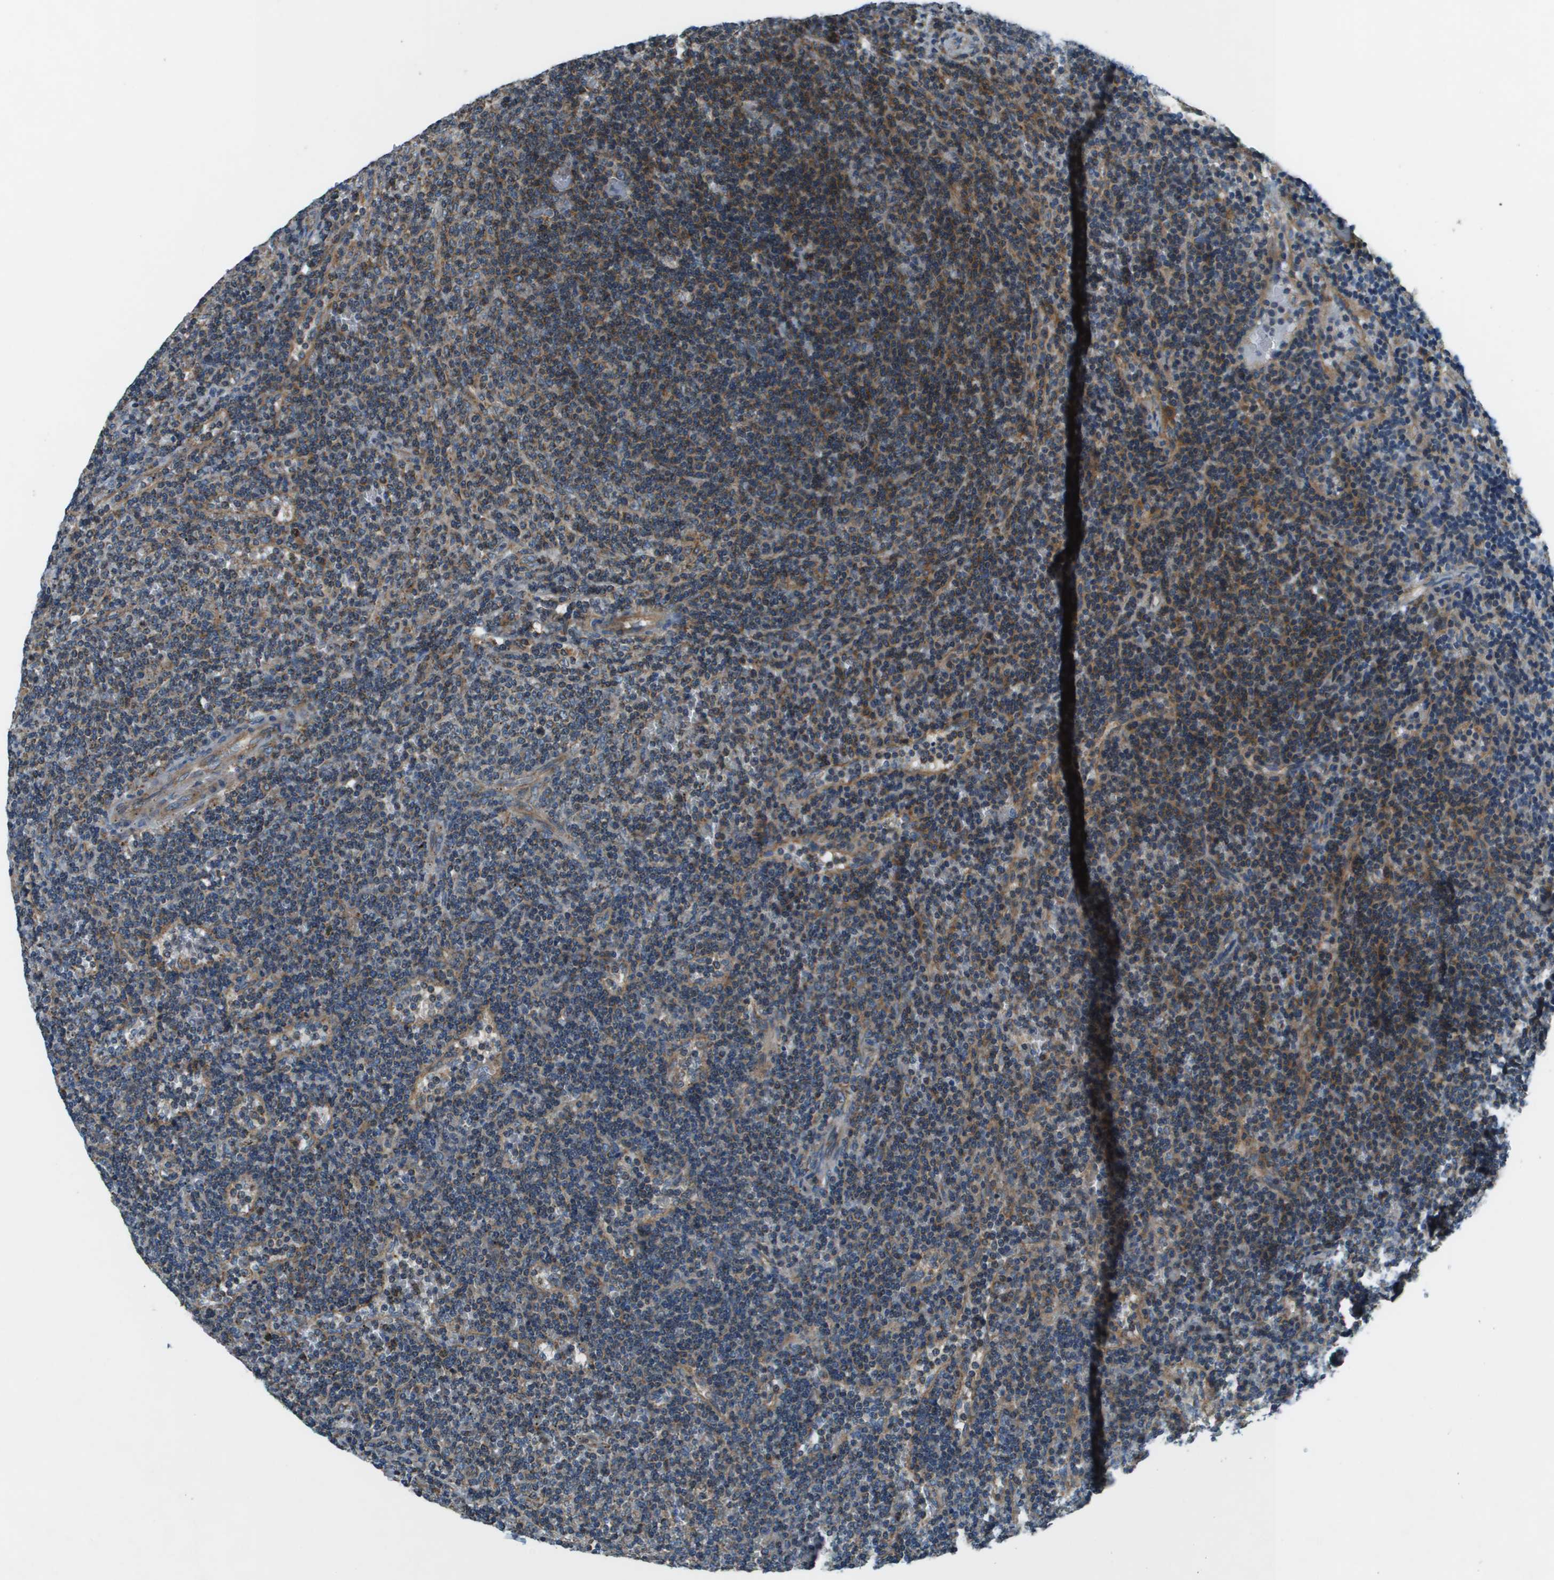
{"staining": {"intensity": "weak", "quantity": "25%-75%", "location": "cytoplasmic/membranous"}, "tissue": "lymphoma", "cell_type": "Tumor cells", "image_type": "cancer", "snomed": [{"axis": "morphology", "description": "Malignant lymphoma, non-Hodgkin's type, Low grade"}, {"axis": "topography", "description": "Spleen"}], "caption": "Immunohistochemistry (IHC) image of neoplastic tissue: lymphoma stained using immunohistochemistry (IHC) exhibits low levels of weak protein expression localized specifically in the cytoplasmic/membranous of tumor cells, appearing as a cytoplasmic/membranous brown color.", "gene": "TMEM51", "patient": {"sex": "female", "age": 50}}